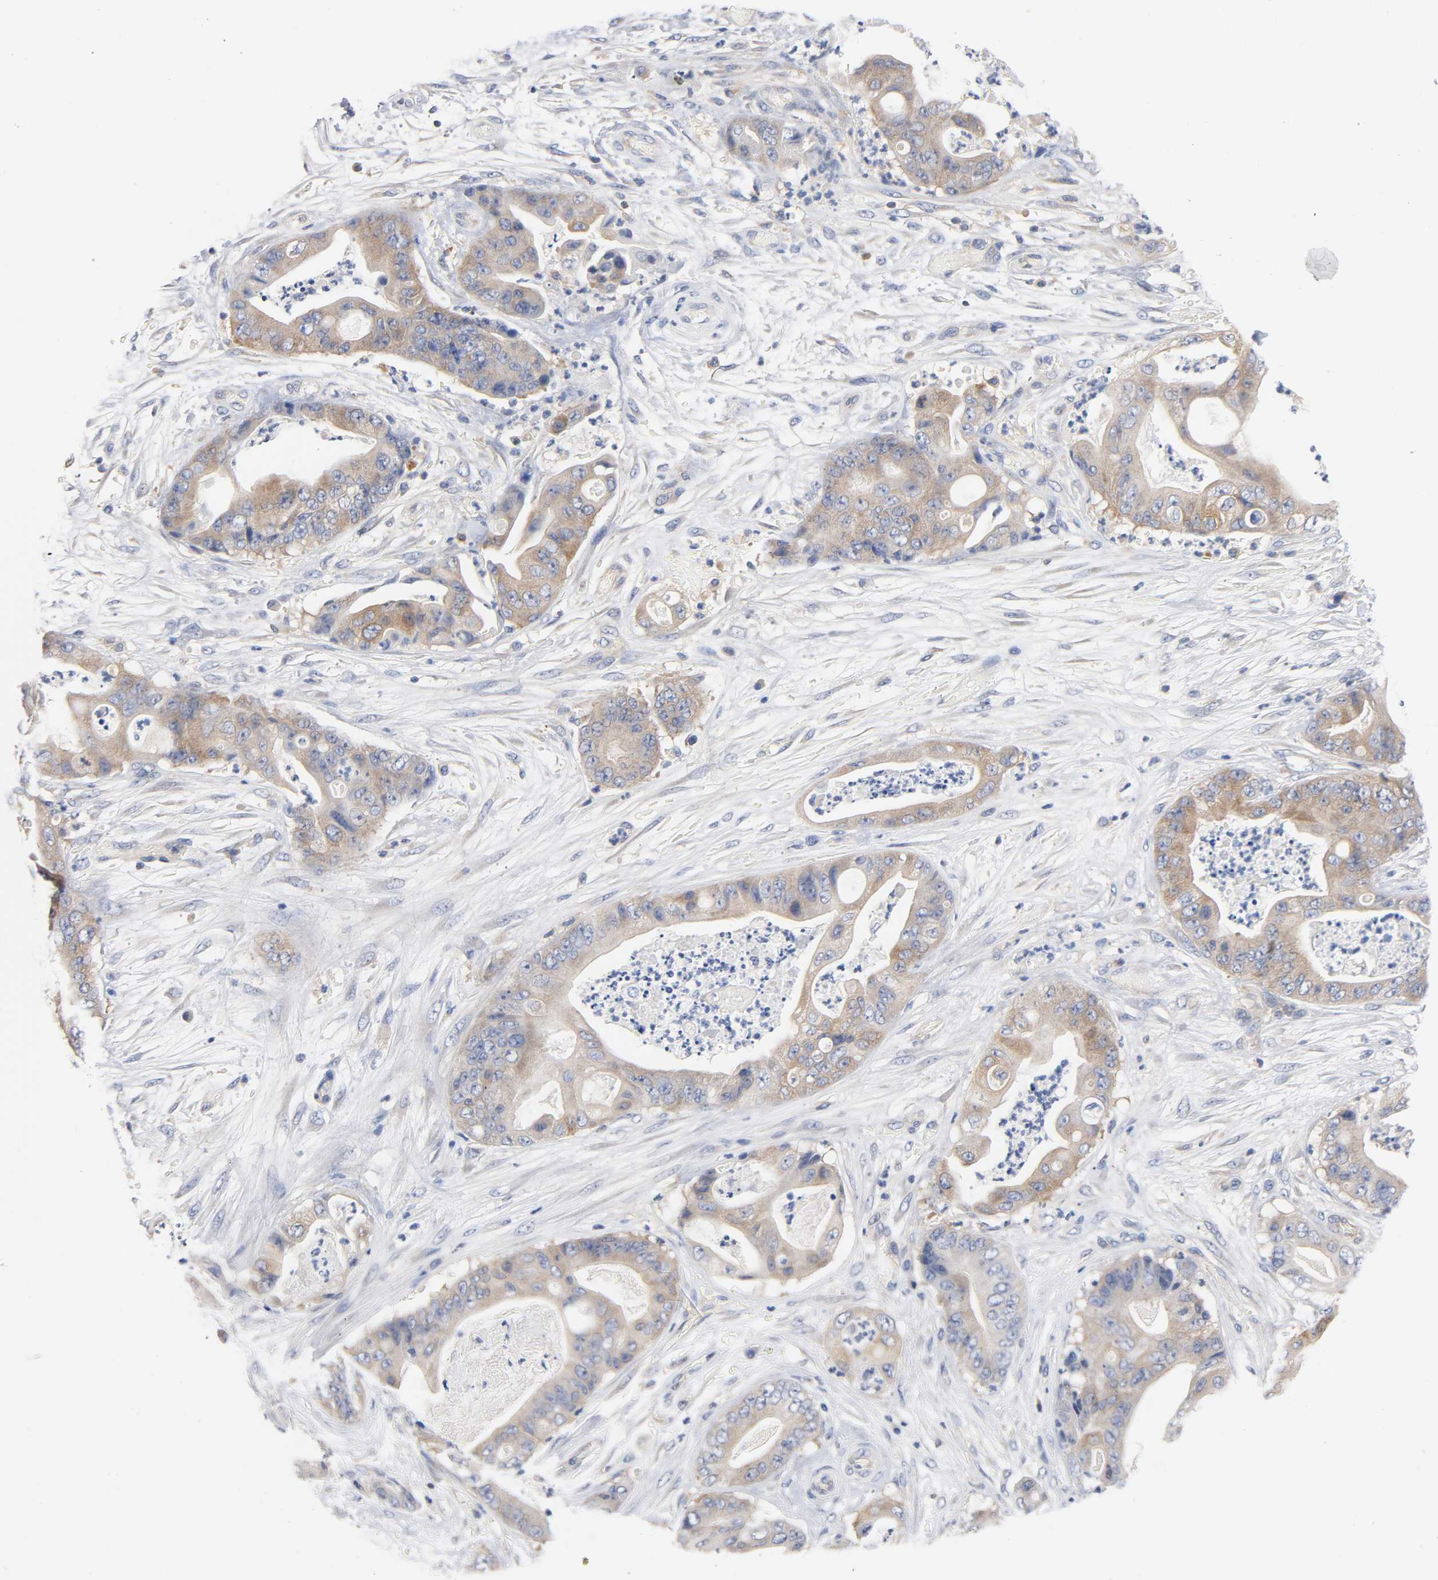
{"staining": {"intensity": "moderate", "quantity": ">75%", "location": "cytoplasmic/membranous"}, "tissue": "stomach cancer", "cell_type": "Tumor cells", "image_type": "cancer", "snomed": [{"axis": "morphology", "description": "Adenocarcinoma, NOS"}, {"axis": "topography", "description": "Stomach"}], "caption": "High-power microscopy captured an IHC micrograph of stomach cancer, revealing moderate cytoplasmic/membranous positivity in approximately >75% of tumor cells.", "gene": "MALT1", "patient": {"sex": "female", "age": 73}}